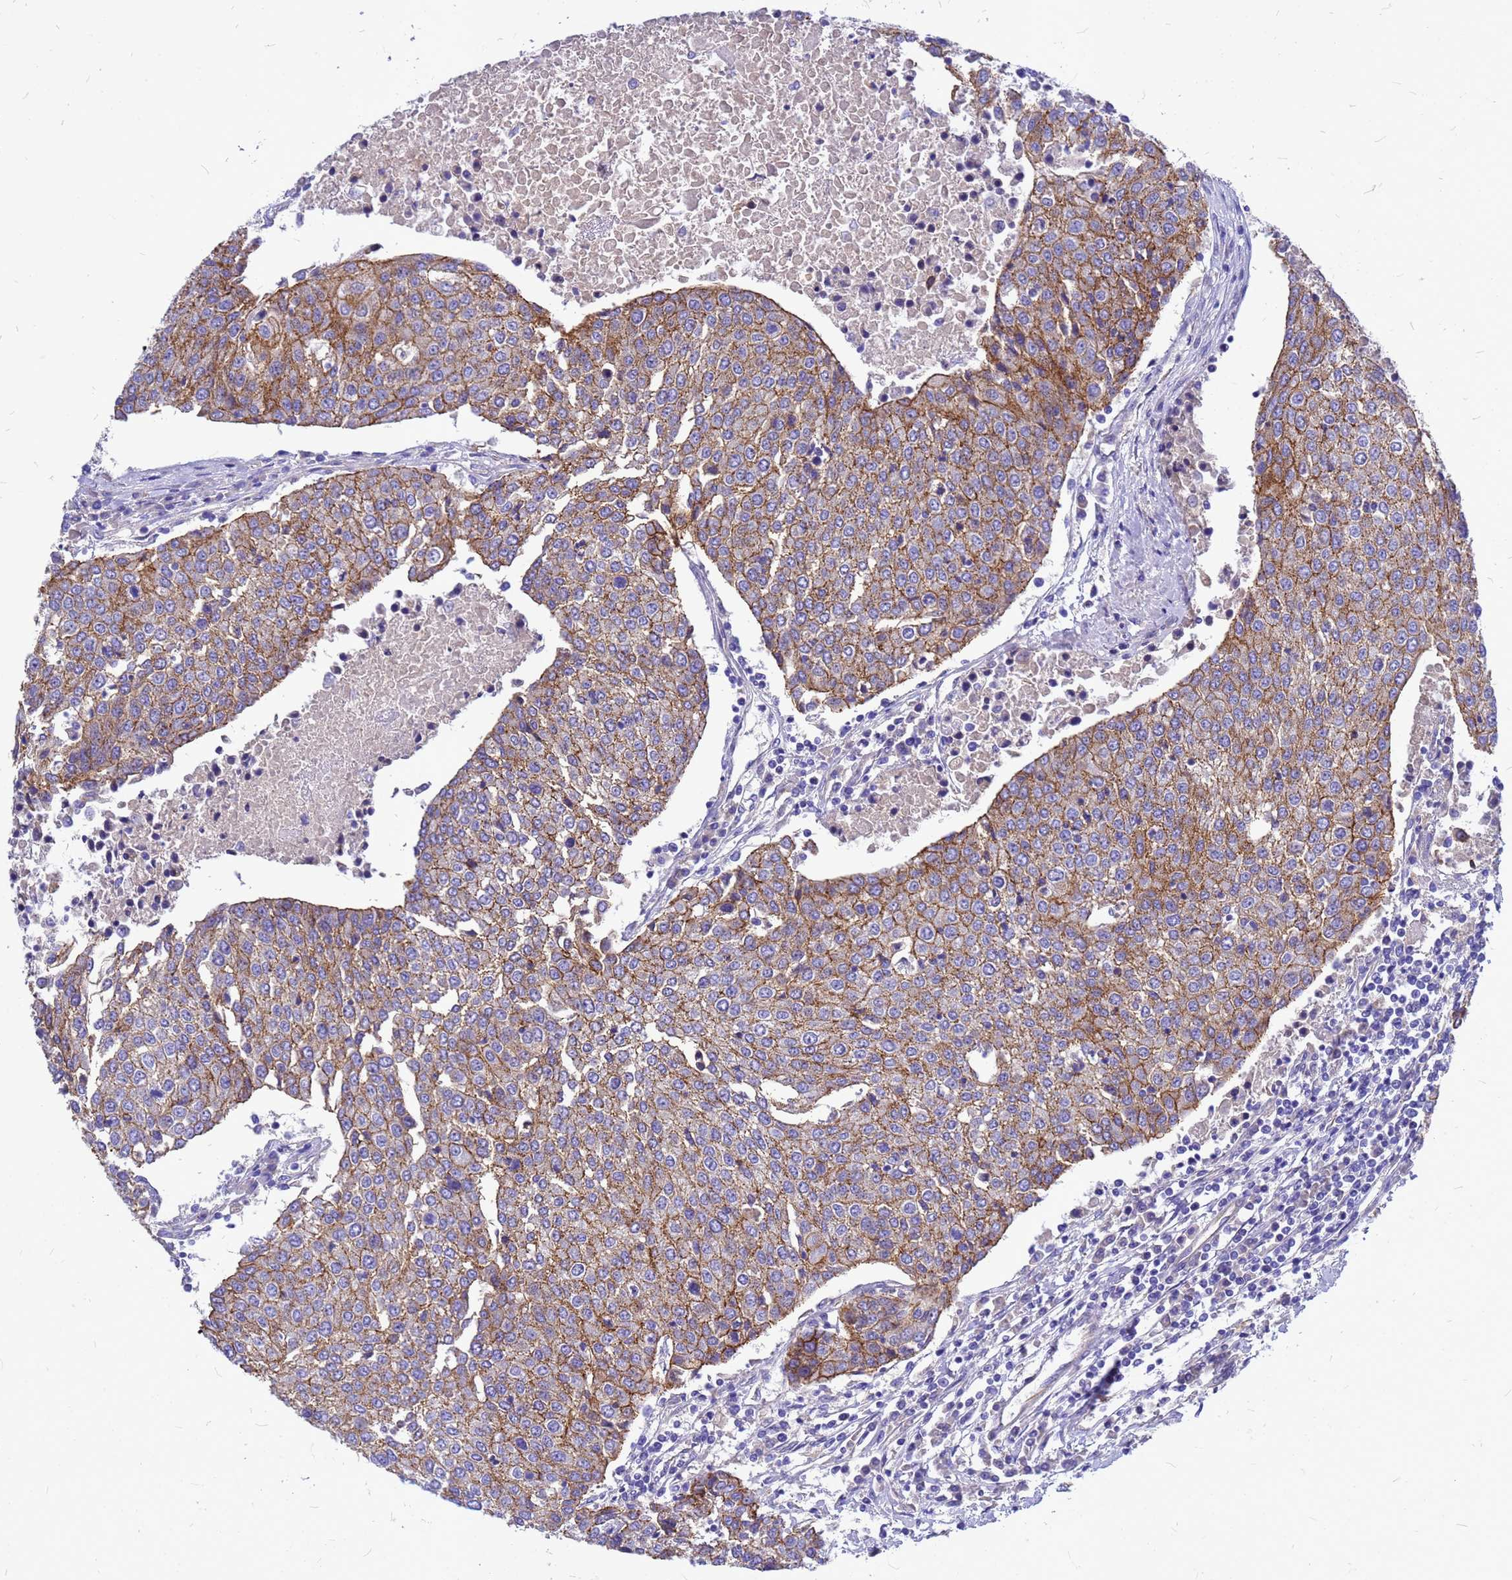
{"staining": {"intensity": "moderate", "quantity": ">75%", "location": "cytoplasmic/membranous"}, "tissue": "urothelial cancer", "cell_type": "Tumor cells", "image_type": "cancer", "snomed": [{"axis": "morphology", "description": "Urothelial carcinoma, High grade"}, {"axis": "topography", "description": "Urinary bladder"}], "caption": "Protein analysis of urothelial carcinoma (high-grade) tissue demonstrates moderate cytoplasmic/membranous positivity in approximately >75% of tumor cells. Ihc stains the protein of interest in brown and the nuclei are stained blue.", "gene": "FBXW5", "patient": {"sex": "female", "age": 85}}